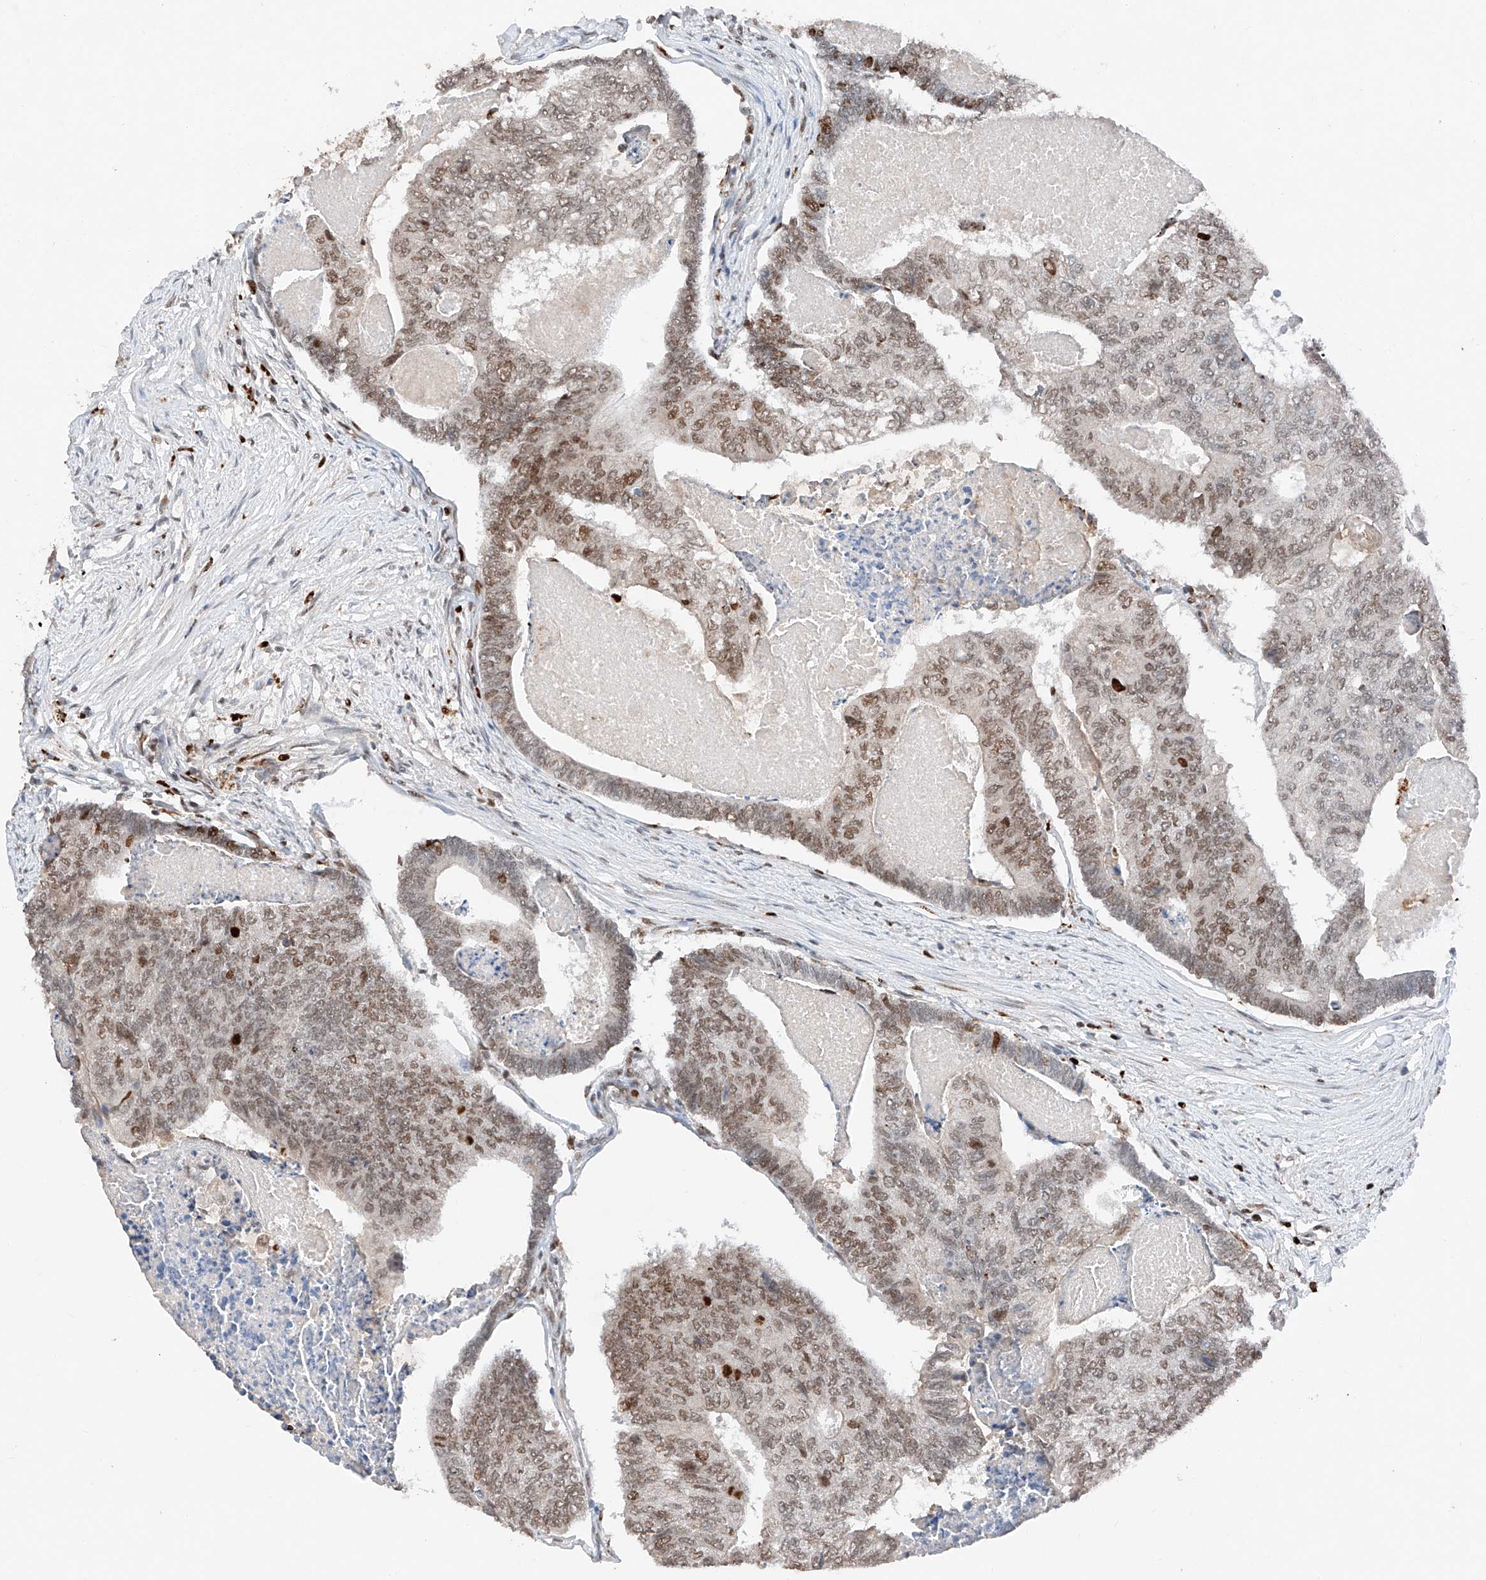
{"staining": {"intensity": "moderate", "quantity": ">75%", "location": "nuclear"}, "tissue": "colorectal cancer", "cell_type": "Tumor cells", "image_type": "cancer", "snomed": [{"axis": "morphology", "description": "Adenocarcinoma, NOS"}, {"axis": "topography", "description": "Colon"}], "caption": "Tumor cells demonstrate medium levels of moderate nuclear positivity in about >75% of cells in human colorectal adenocarcinoma.", "gene": "TBX4", "patient": {"sex": "female", "age": 67}}